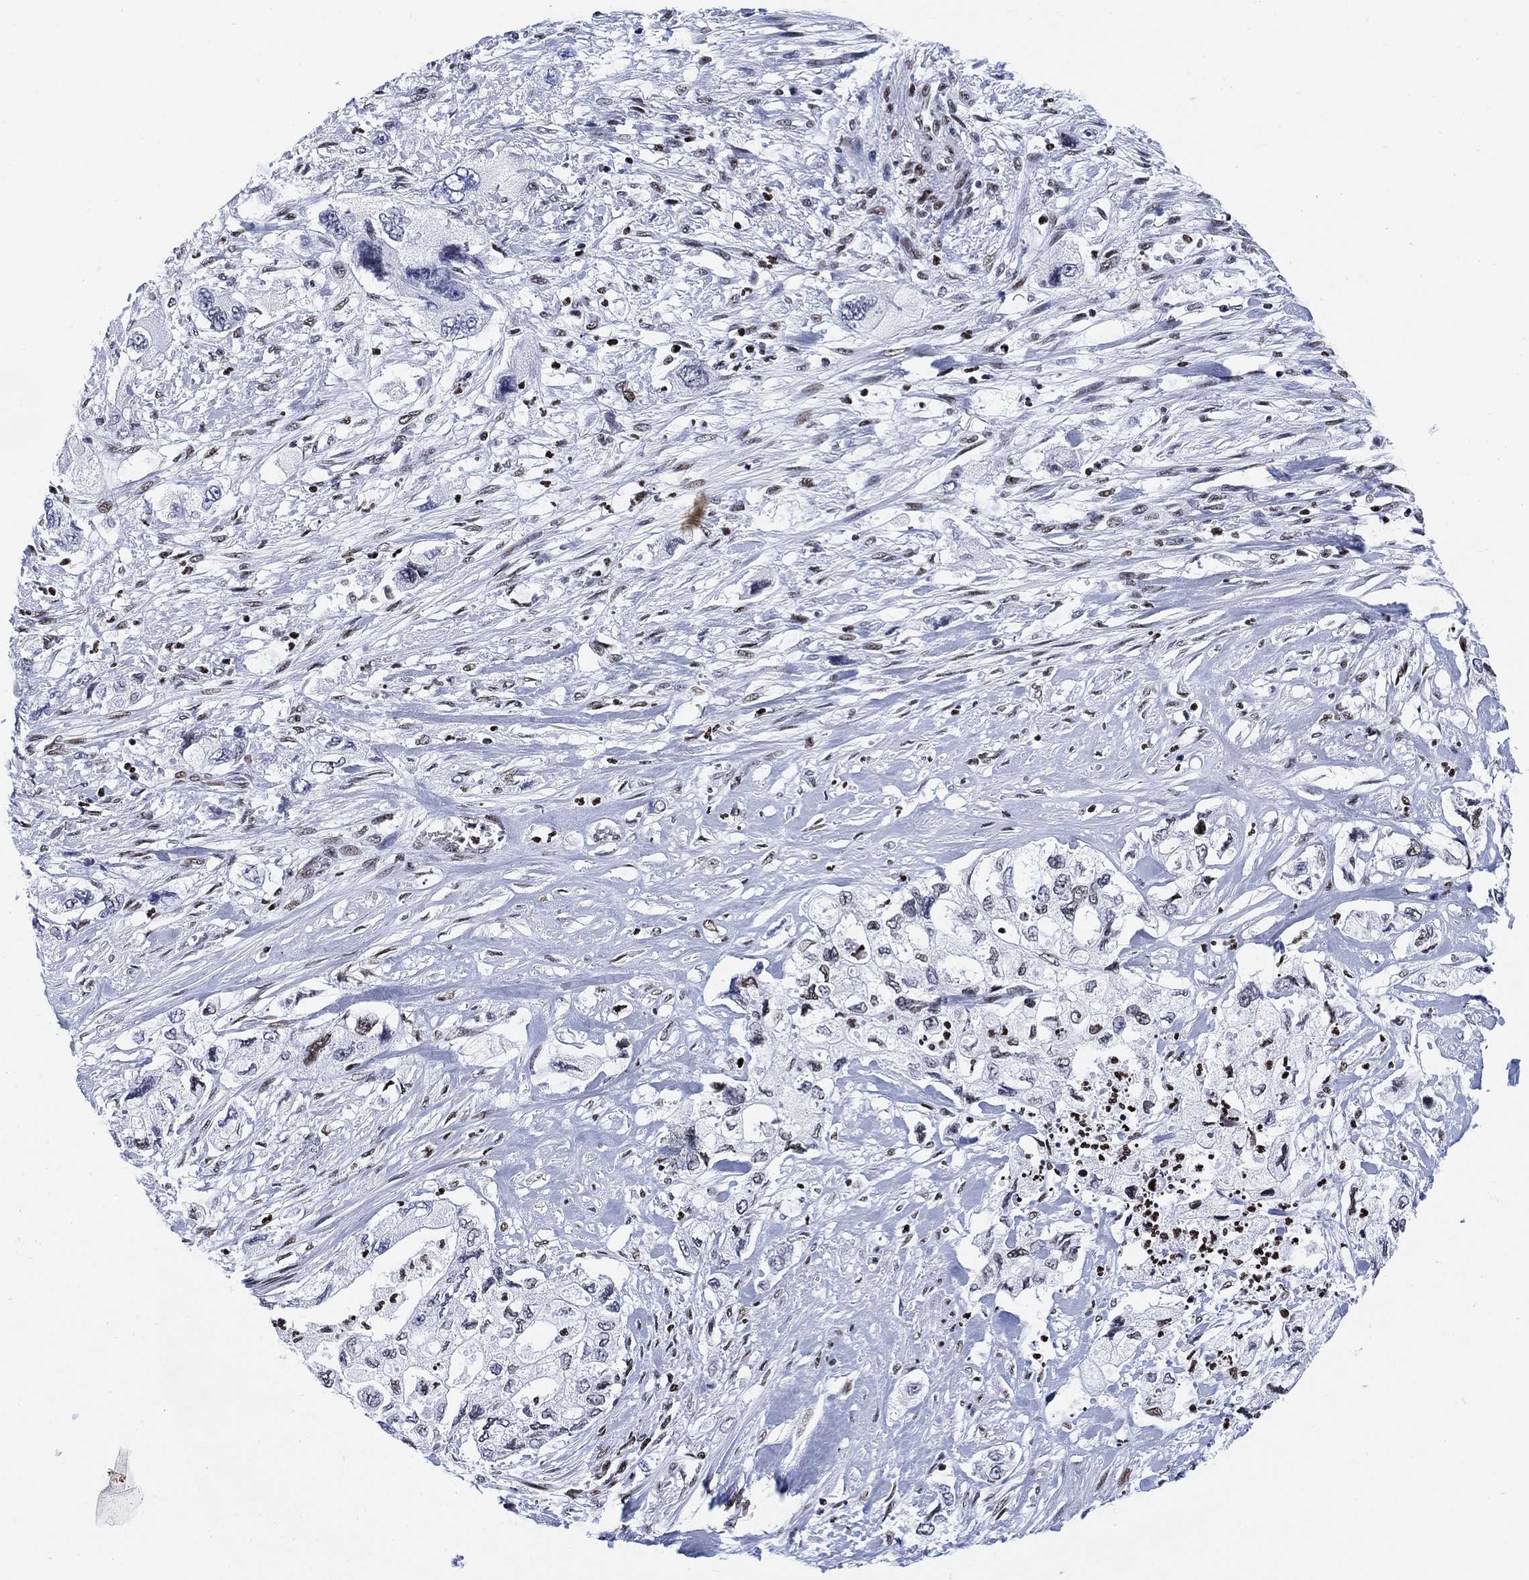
{"staining": {"intensity": "negative", "quantity": "none", "location": "none"}, "tissue": "pancreatic cancer", "cell_type": "Tumor cells", "image_type": "cancer", "snomed": [{"axis": "morphology", "description": "Adenocarcinoma, NOS"}, {"axis": "topography", "description": "Pancreas"}], "caption": "The micrograph displays no significant expression in tumor cells of pancreatic cancer (adenocarcinoma). (DAB (3,3'-diaminobenzidine) IHC, high magnification).", "gene": "H1-10", "patient": {"sex": "female", "age": 73}}